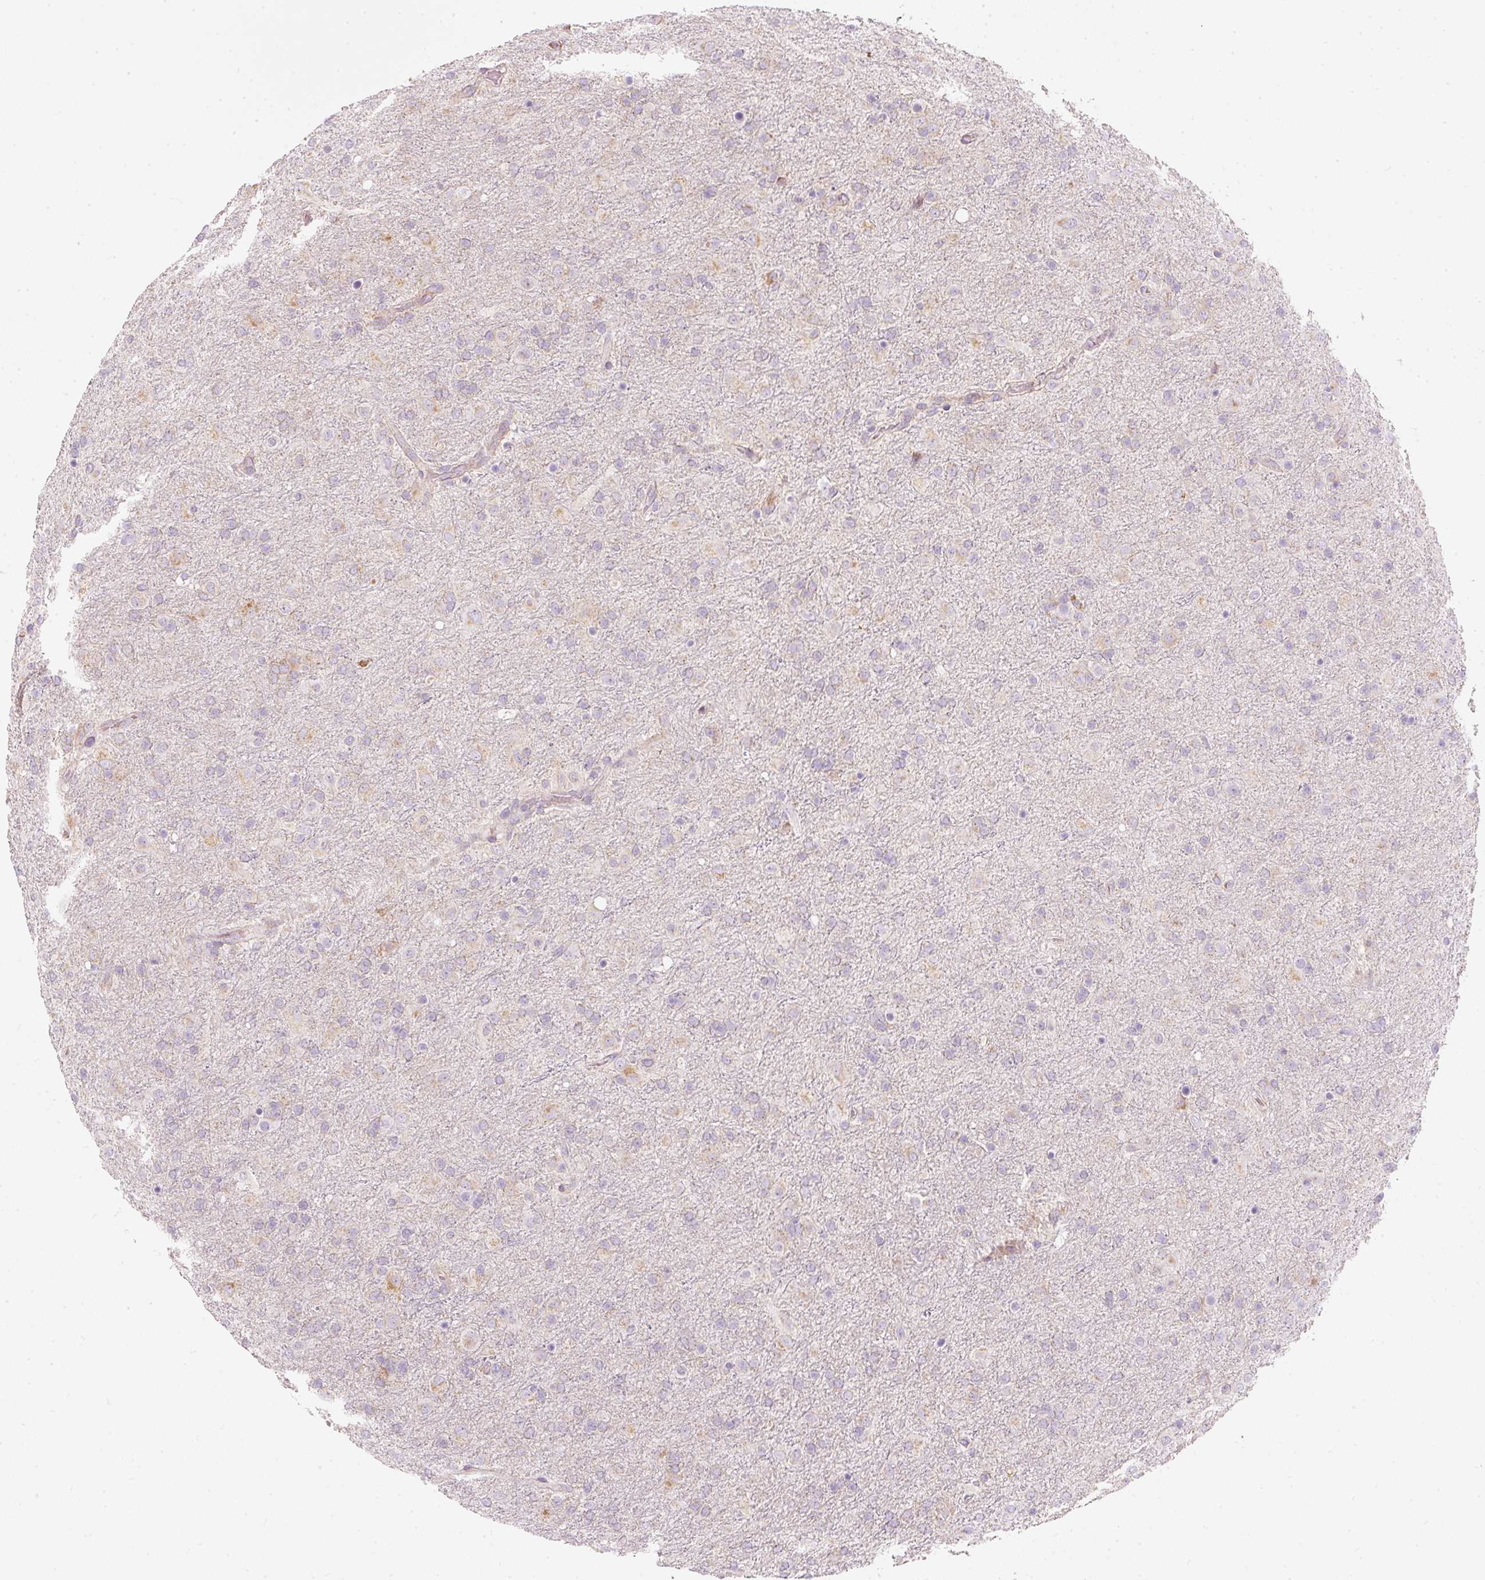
{"staining": {"intensity": "negative", "quantity": "none", "location": "none"}, "tissue": "glioma", "cell_type": "Tumor cells", "image_type": "cancer", "snomed": [{"axis": "morphology", "description": "Glioma, malignant, Low grade"}, {"axis": "topography", "description": "Brain"}], "caption": "Malignant low-grade glioma stained for a protein using IHC demonstrates no expression tumor cells.", "gene": "RNF39", "patient": {"sex": "male", "age": 65}}